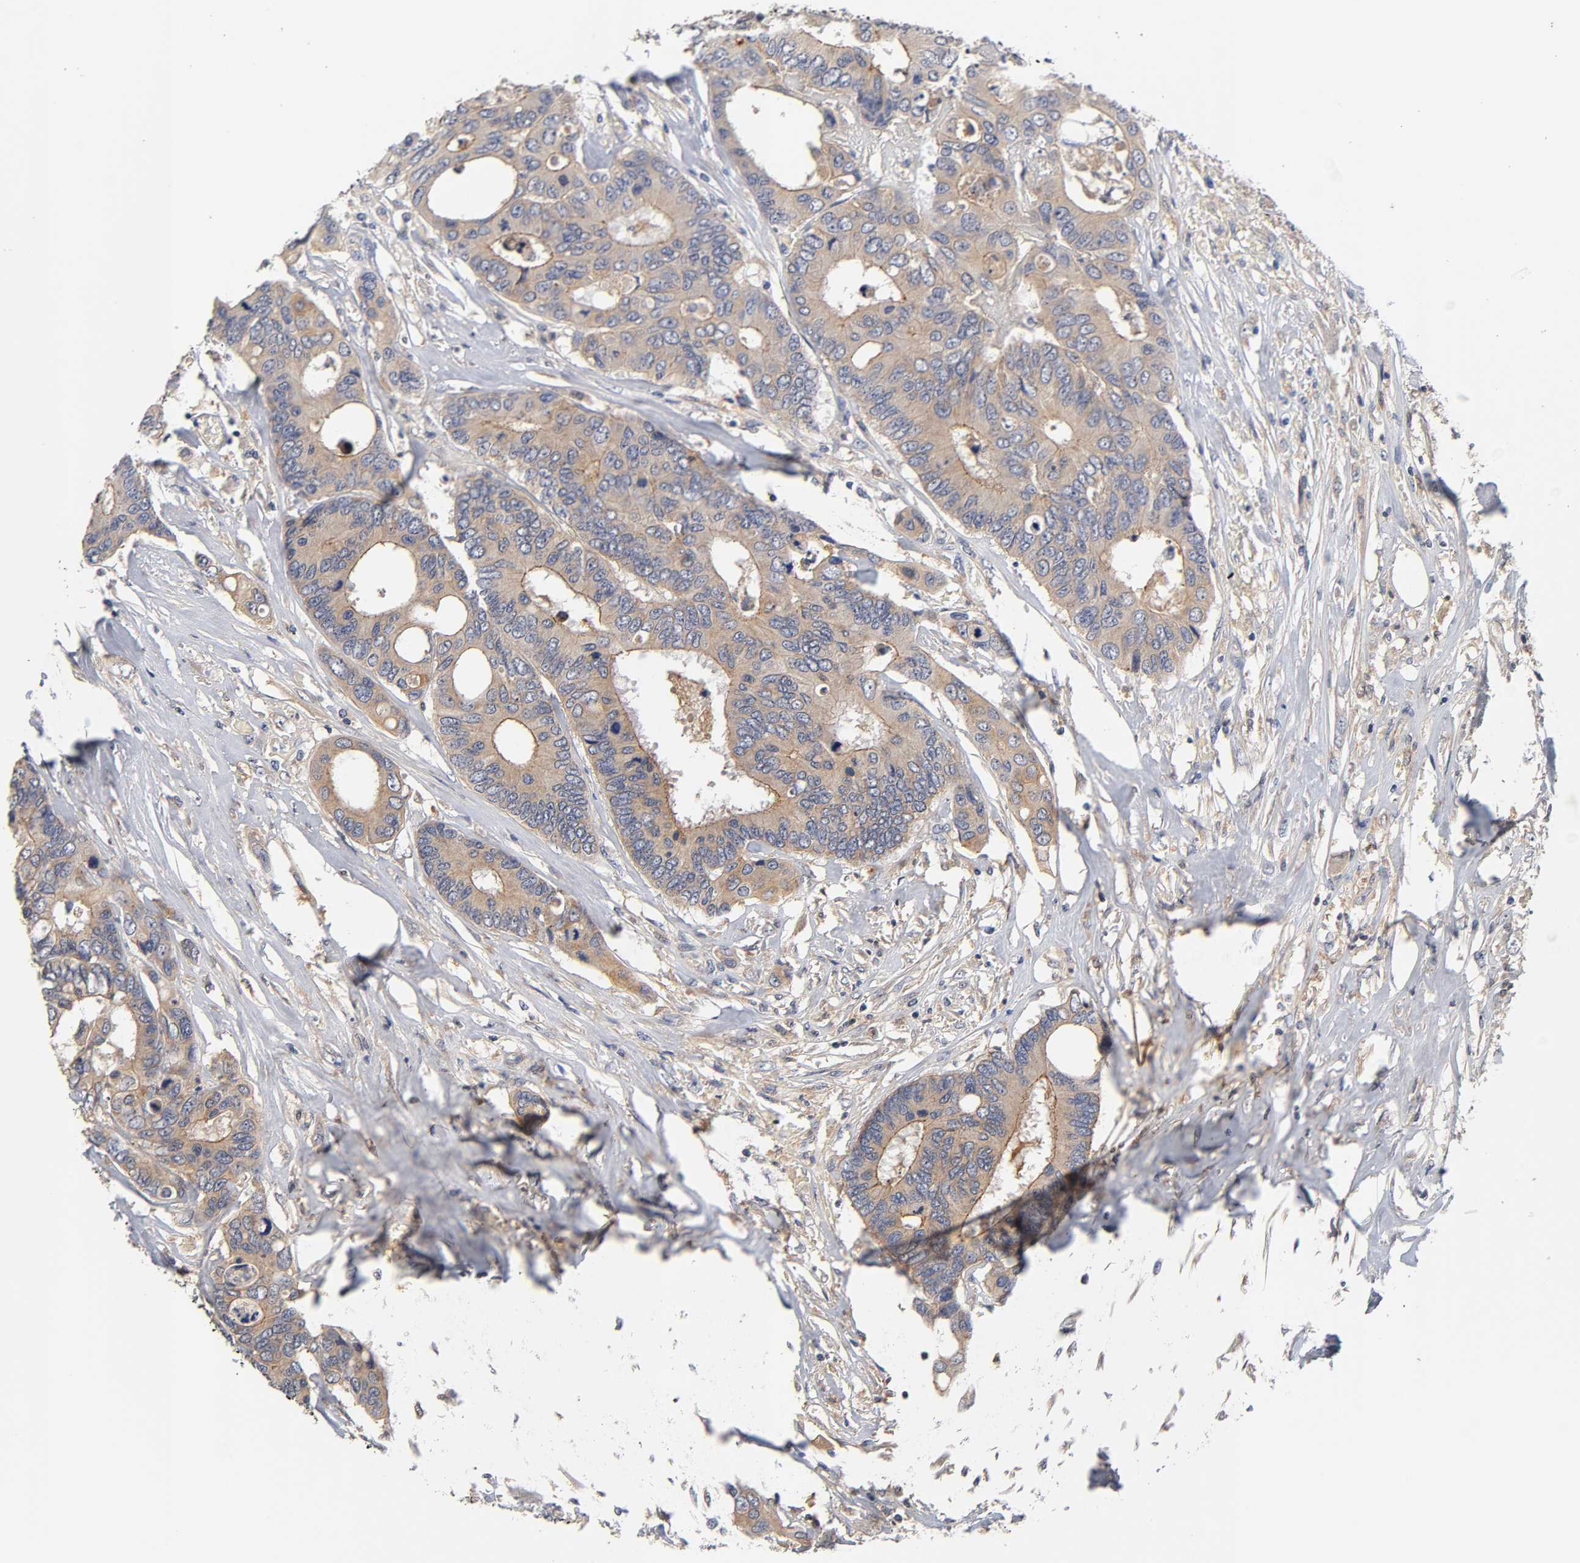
{"staining": {"intensity": "weak", "quantity": ">75%", "location": "cytoplasmic/membranous"}, "tissue": "colorectal cancer", "cell_type": "Tumor cells", "image_type": "cancer", "snomed": [{"axis": "morphology", "description": "Adenocarcinoma, NOS"}, {"axis": "topography", "description": "Rectum"}], "caption": "Immunohistochemical staining of human colorectal cancer displays low levels of weak cytoplasmic/membranous protein staining in approximately >75% of tumor cells.", "gene": "CXADR", "patient": {"sex": "male", "age": 55}}